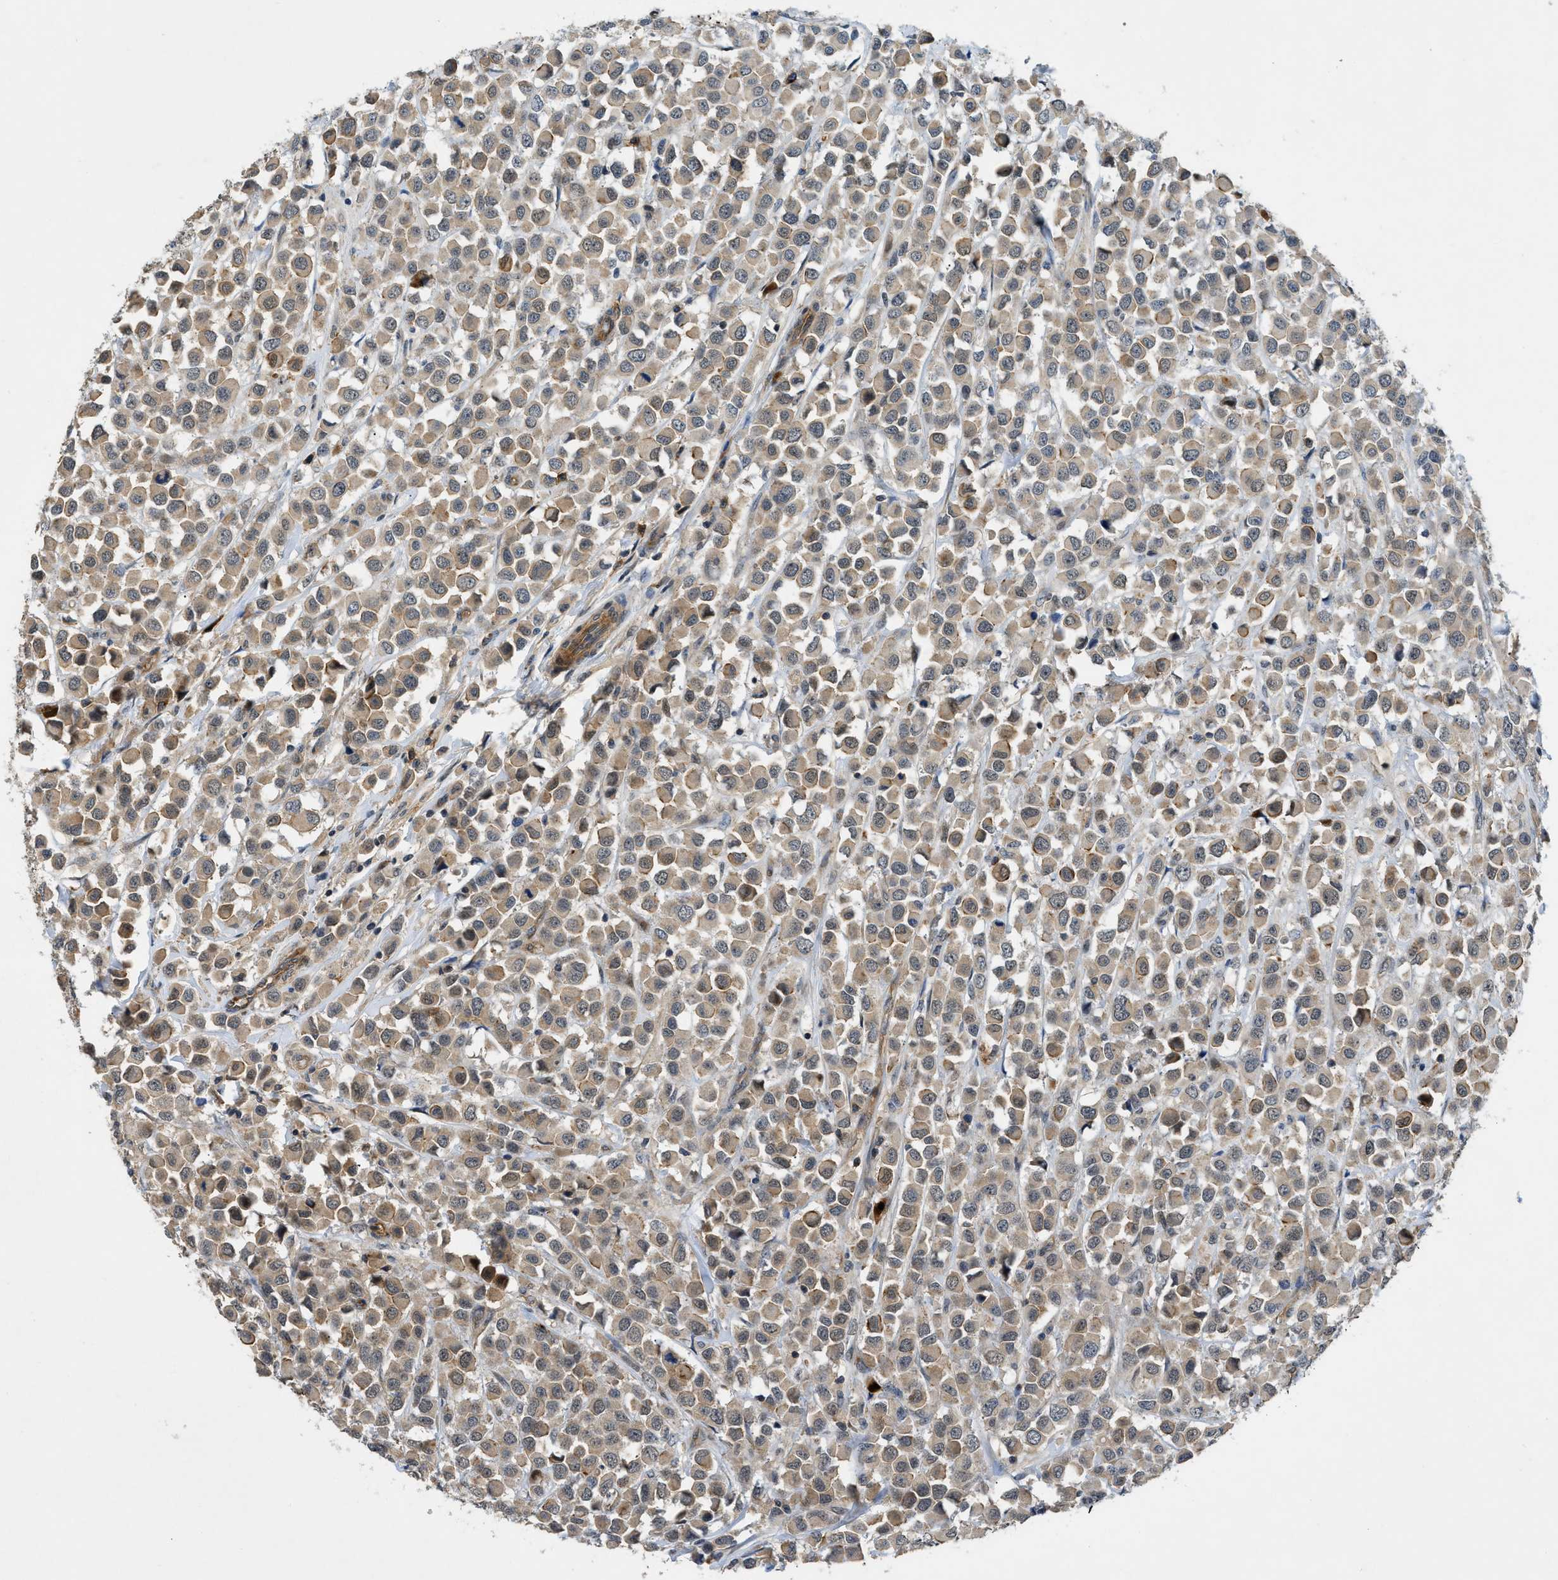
{"staining": {"intensity": "moderate", "quantity": ">75%", "location": "cytoplasmic/membranous"}, "tissue": "breast cancer", "cell_type": "Tumor cells", "image_type": "cancer", "snomed": [{"axis": "morphology", "description": "Duct carcinoma"}, {"axis": "topography", "description": "Breast"}], "caption": "DAB immunohistochemical staining of breast cancer reveals moderate cytoplasmic/membranous protein expression in approximately >75% of tumor cells.", "gene": "TRAK2", "patient": {"sex": "female", "age": 61}}